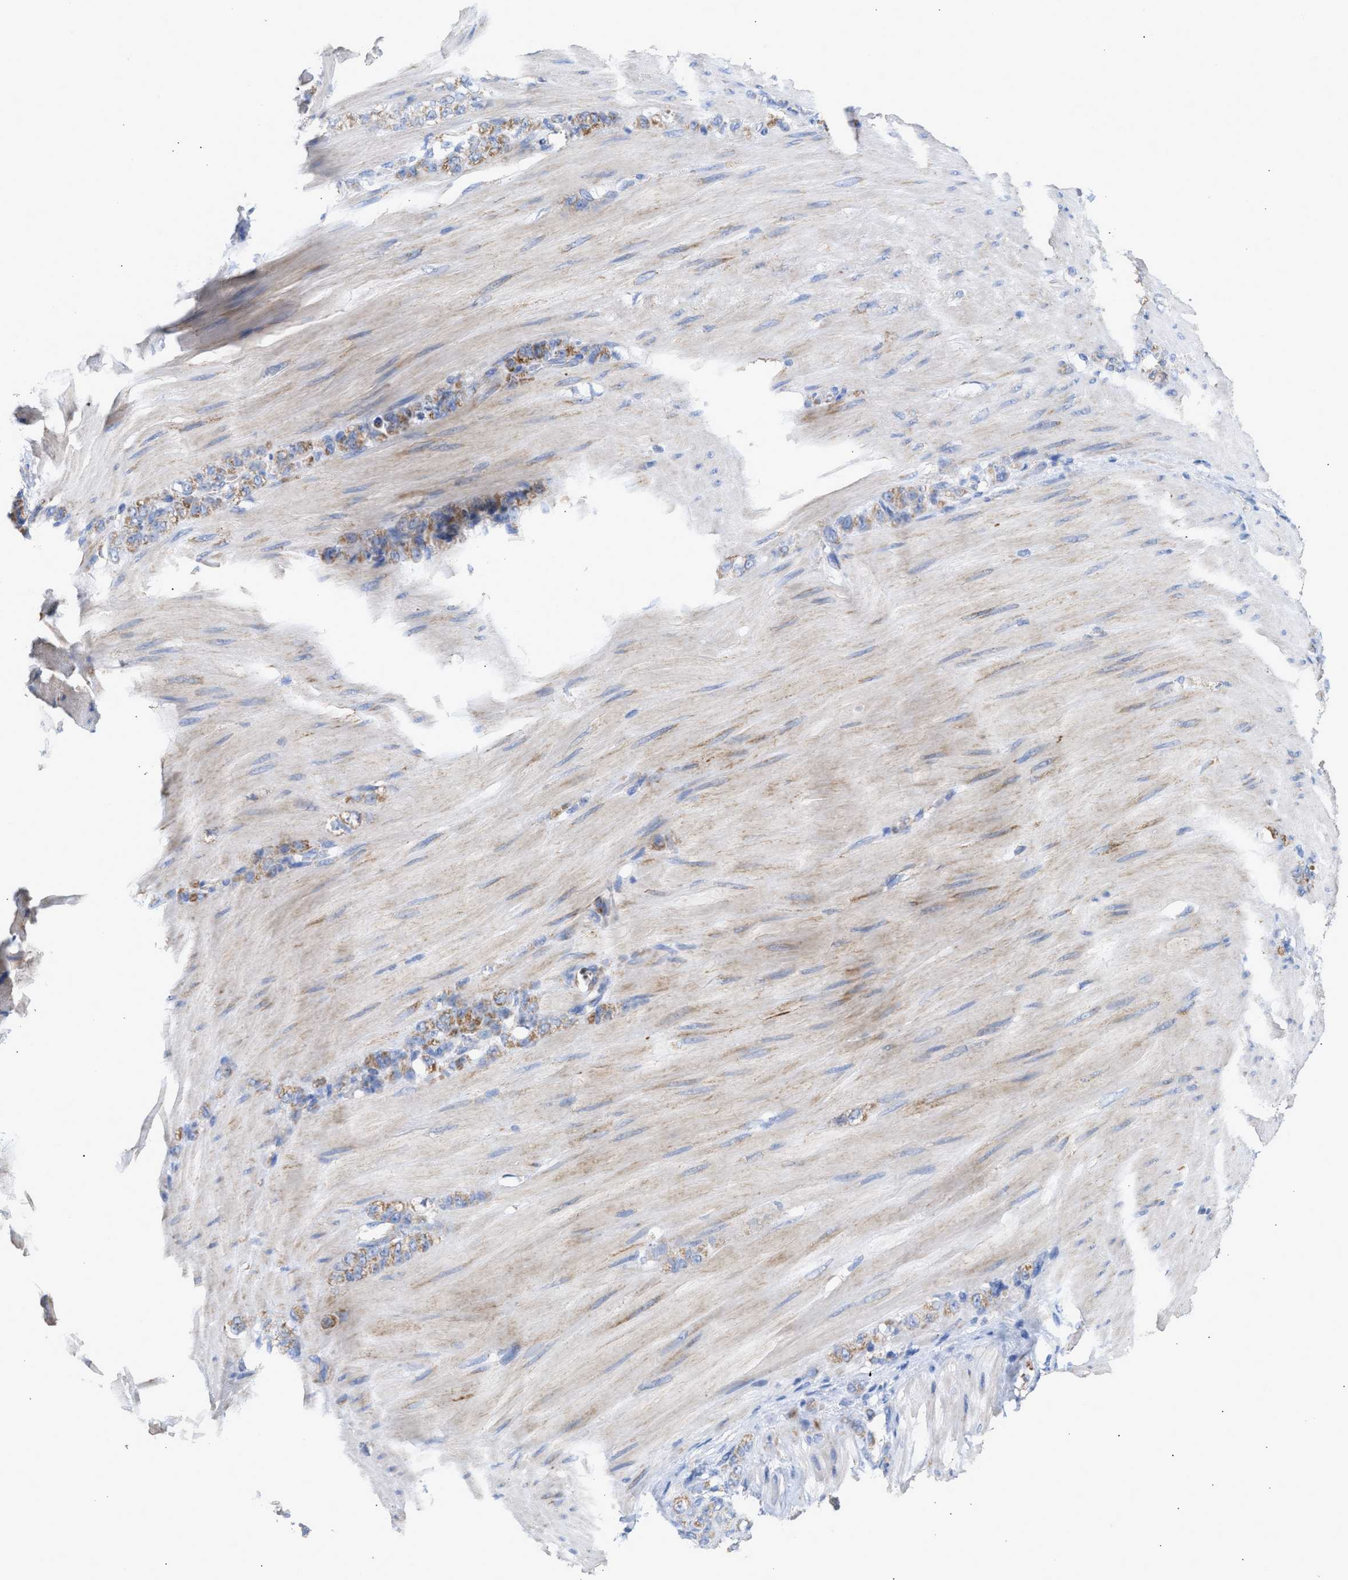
{"staining": {"intensity": "moderate", "quantity": ">75%", "location": "cytoplasmic/membranous"}, "tissue": "stomach cancer", "cell_type": "Tumor cells", "image_type": "cancer", "snomed": [{"axis": "morphology", "description": "Normal tissue, NOS"}, {"axis": "morphology", "description": "Adenocarcinoma, NOS"}, {"axis": "topography", "description": "Stomach"}], "caption": "Stomach adenocarcinoma stained with a brown dye demonstrates moderate cytoplasmic/membranous positive positivity in approximately >75% of tumor cells.", "gene": "ACOT13", "patient": {"sex": "male", "age": 82}}